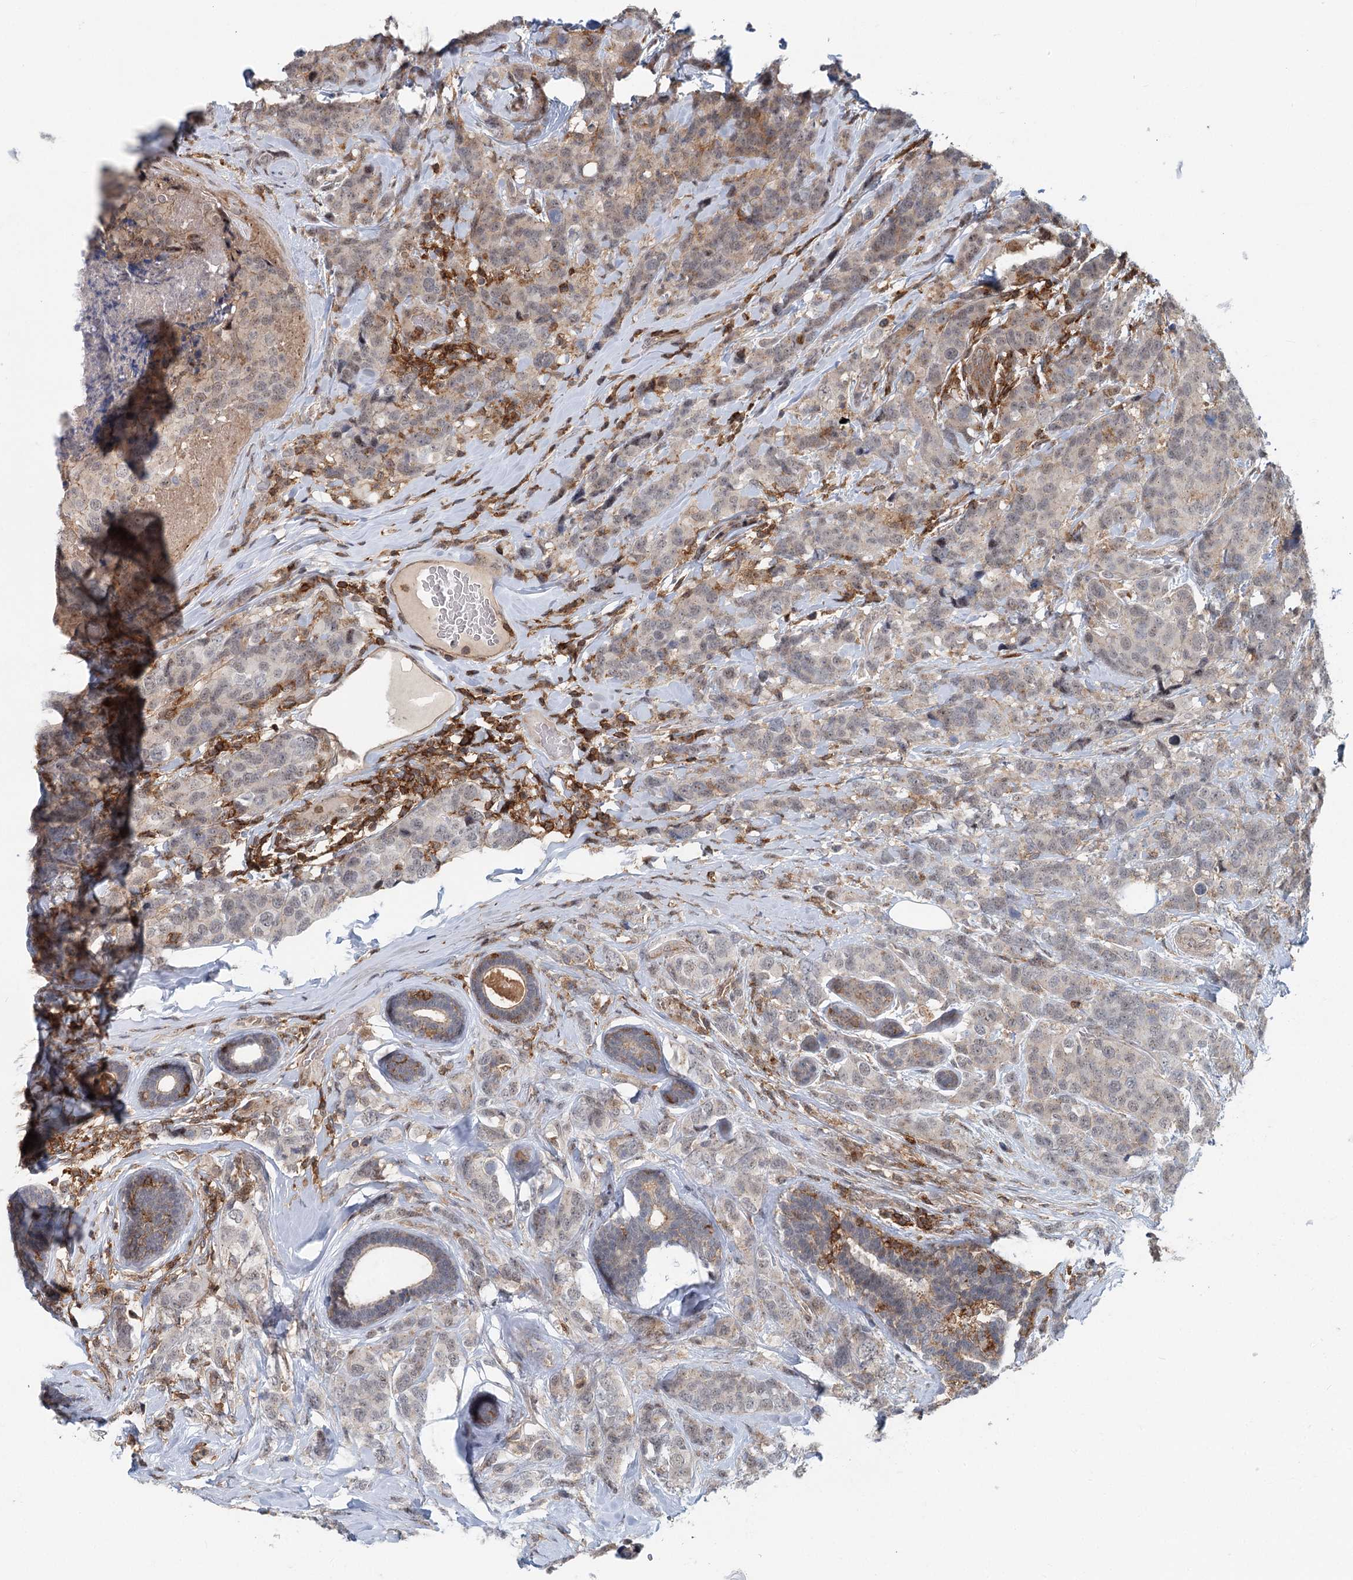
{"staining": {"intensity": "weak", "quantity": "<25%", "location": "cytoplasmic/membranous"}, "tissue": "breast cancer", "cell_type": "Tumor cells", "image_type": "cancer", "snomed": [{"axis": "morphology", "description": "Lobular carcinoma"}, {"axis": "topography", "description": "Breast"}], "caption": "This is an immunohistochemistry histopathology image of breast lobular carcinoma. There is no expression in tumor cells.", "gene": "CDC42SE2", "patient": {"sex": "female", "age": 59}}